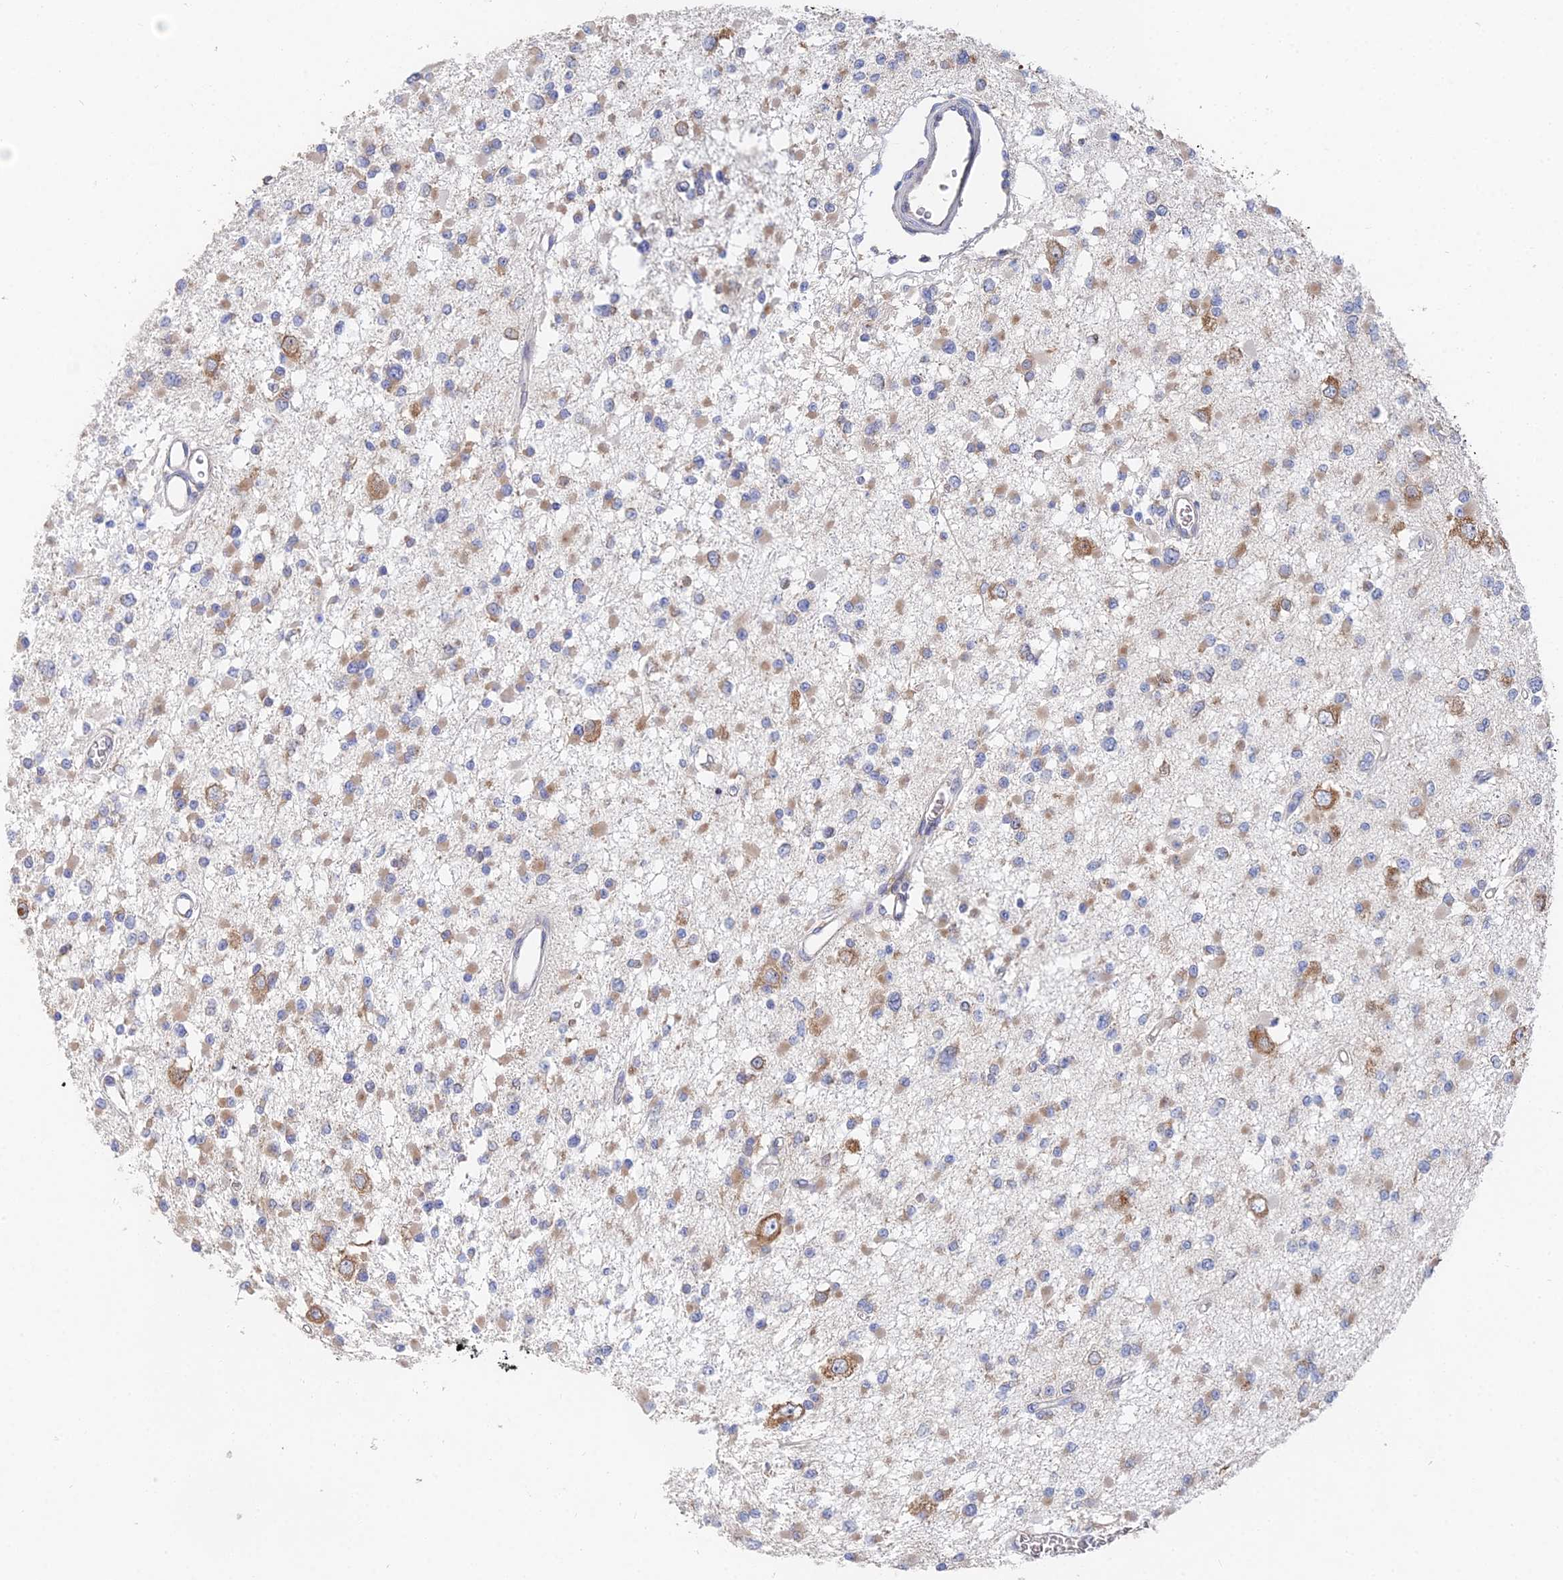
{"staining": {"intensity": "weak", "quantity": "<25%", "location": "cytoplasmic/membranous"}, "tissue": "glioma", "cell_type": "Tumor cells", "image_type": "cancer", "snomed": [{"axis": "morphology", "description": "Glioma, malignant, Low grade"}, {"axis": "topography", "description": "Brain"}], "caption": "A high-resolution photomicrograph shows IHC staining of malignant glioma (low-grade), which shows no significant staining in tumor cells. (DAB immunohistochemistry with hematoxylin counter stain).", "gene": "ELOF1", "patient": {"sex": "female", "age": 22}}